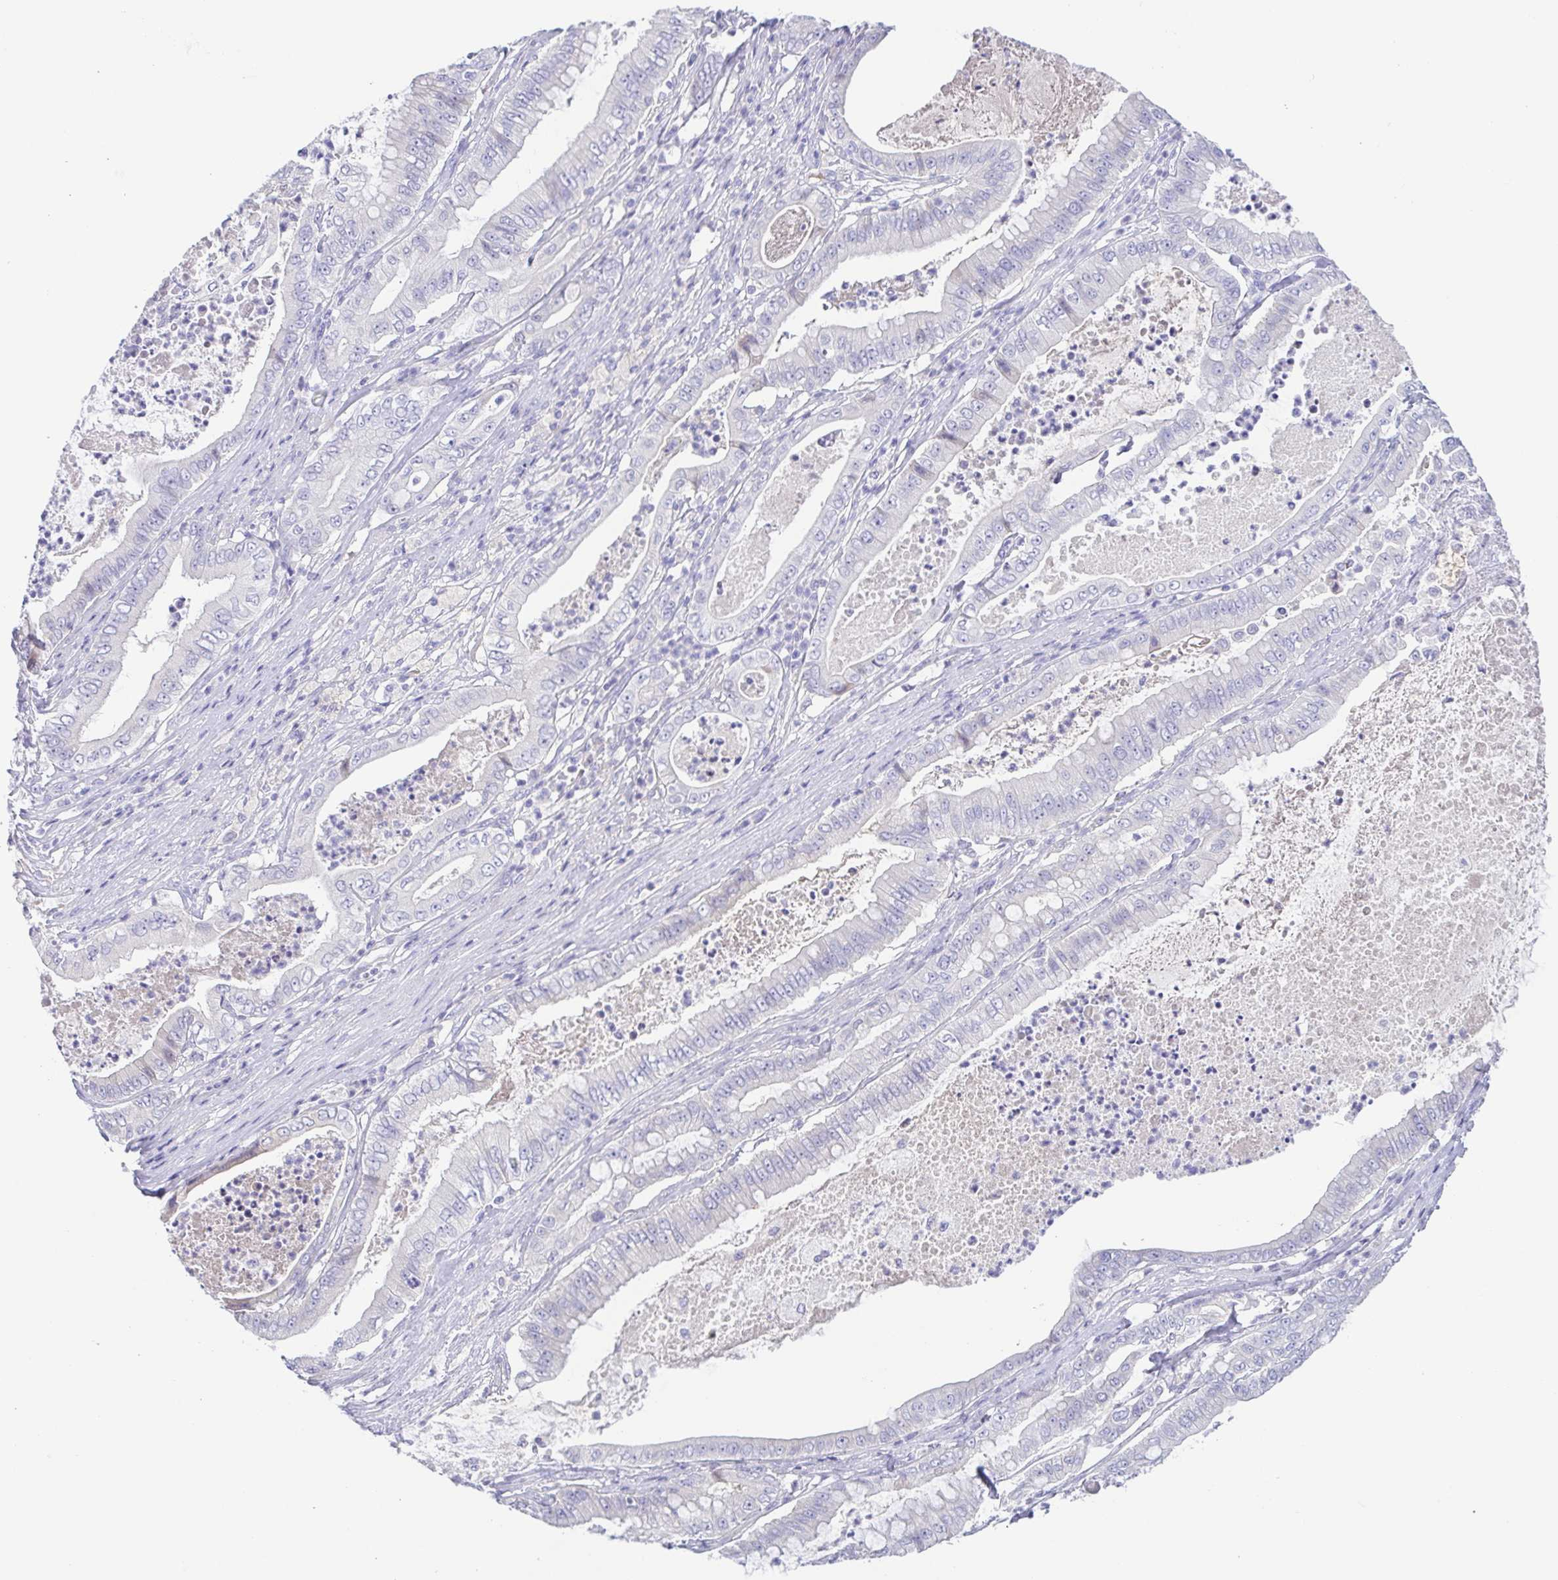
{"staining": {"intensity": "negative", "quantity": "none", "location": "none"}, "tissue": "pancreatic cancer", "cell_type": "Tumor cells", "image_type": "cancer", "snomed": [{"axis": "morphology", "description": "Adenocarcinoma, NOS"}, {"axis": "topography", "description": "Pancreas"}], "caption": "Tumor cells show no significant protein expression in pancreatic cancer (adenocarcinoma). (Stains: DAB (3,3'-diaminobenzidine) immunohistochemistry with hematoxylin counter stain, Microscopy: brightfield microscopy at high magnification).", "gene": "A1BG", "patient": {"sex": "male", "age": 71}}